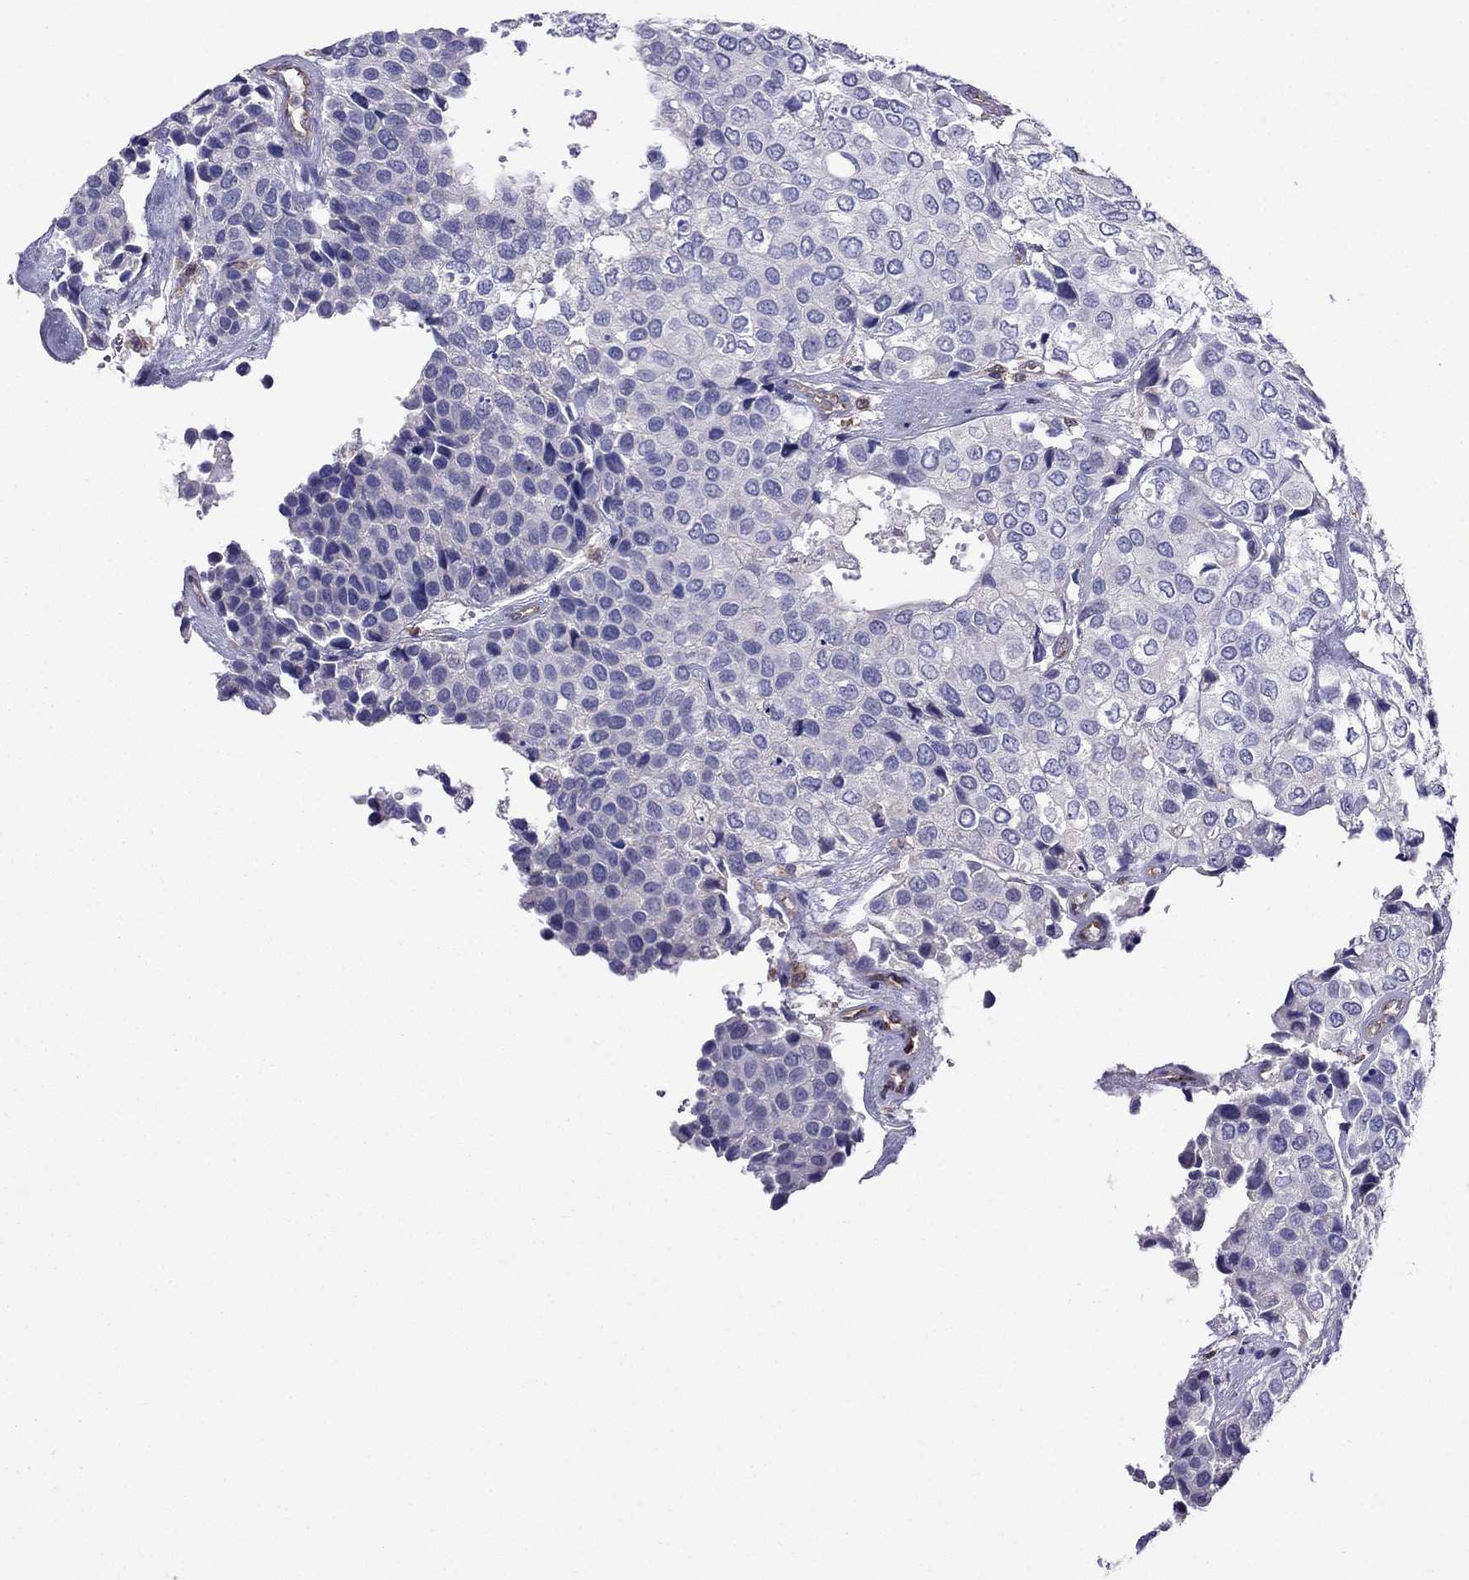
{"staining": {"intensity": "negative", "quantity": "none", "location": "none"}, "tissue": "urothelial cancer", "cell_type": "Tumor cells", "image_type": "cancer", "snomed": [{"axis": "morphology", "description": "Urothelial carcinoma, High grade"}, {"axis": "topography", "description": "Urinary bladder"}], "caption": "There is no significant positivity in tumor cells of urothelial cancer.", "gene": "GNAL", "patient": {"sex": "male", "age": 73}}